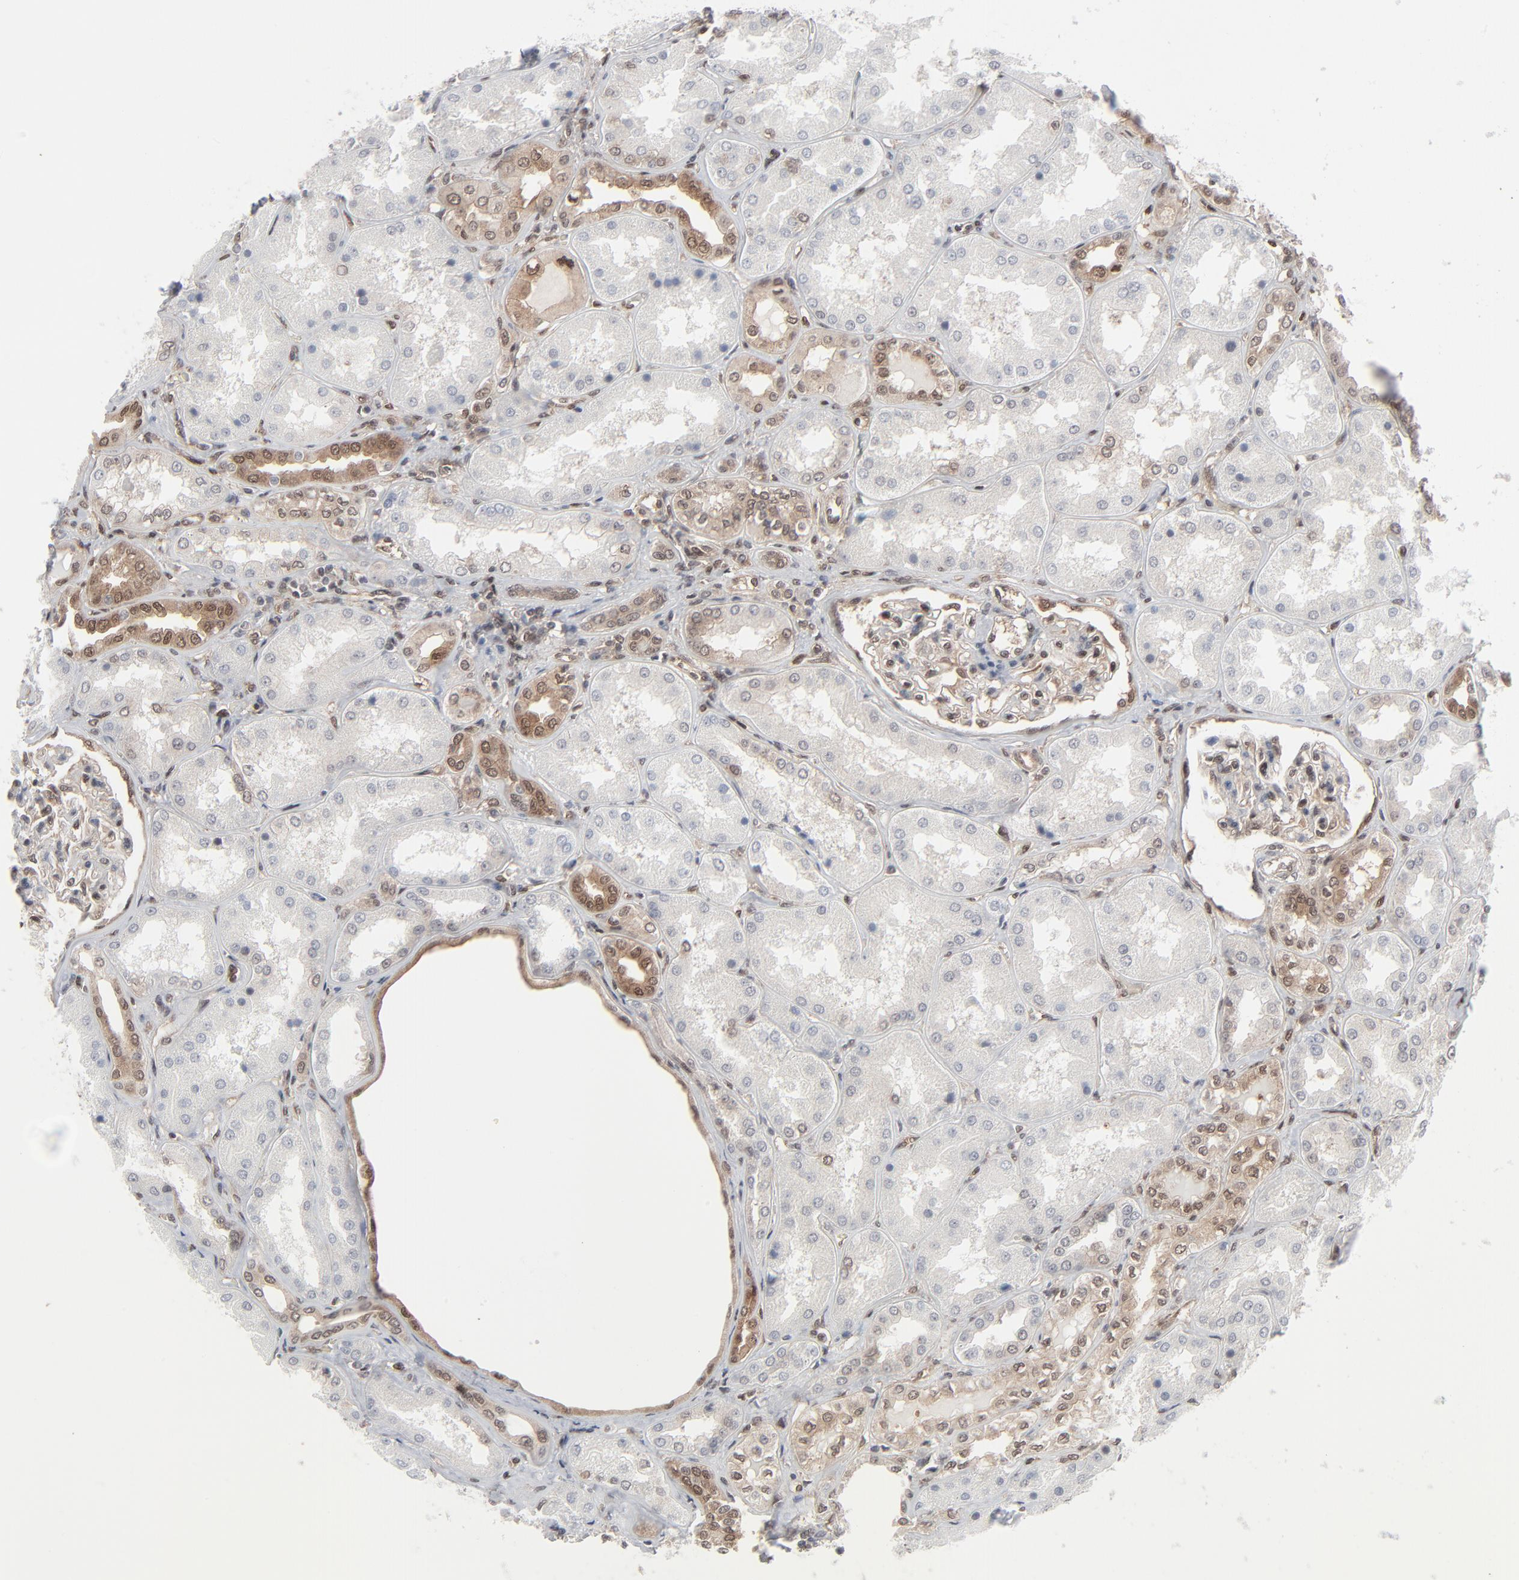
{"staining": {"intensity": "moderate", "quantity": "25%-75%", "location": "cytoplasmic/membranous,nuclear"}, "tissue": "kidney", "cell_type": "Cells in glomeruli", "image_type": "normal", "snomed": [{"axis": "morphology", "description": "Normal tissue, NOS"}, {"axis": "topography", "description": "Kidney"}], "caption": "Approximately 25%-75% of cells in glomeruli in unremarkable human kidney reveal moderate cytoplasmic/membranous,nuclear protein expression as visualized by brown immunohistochemical staining.", "gene": "AKT1", "patient": {"sex": "female", "age": 56}}